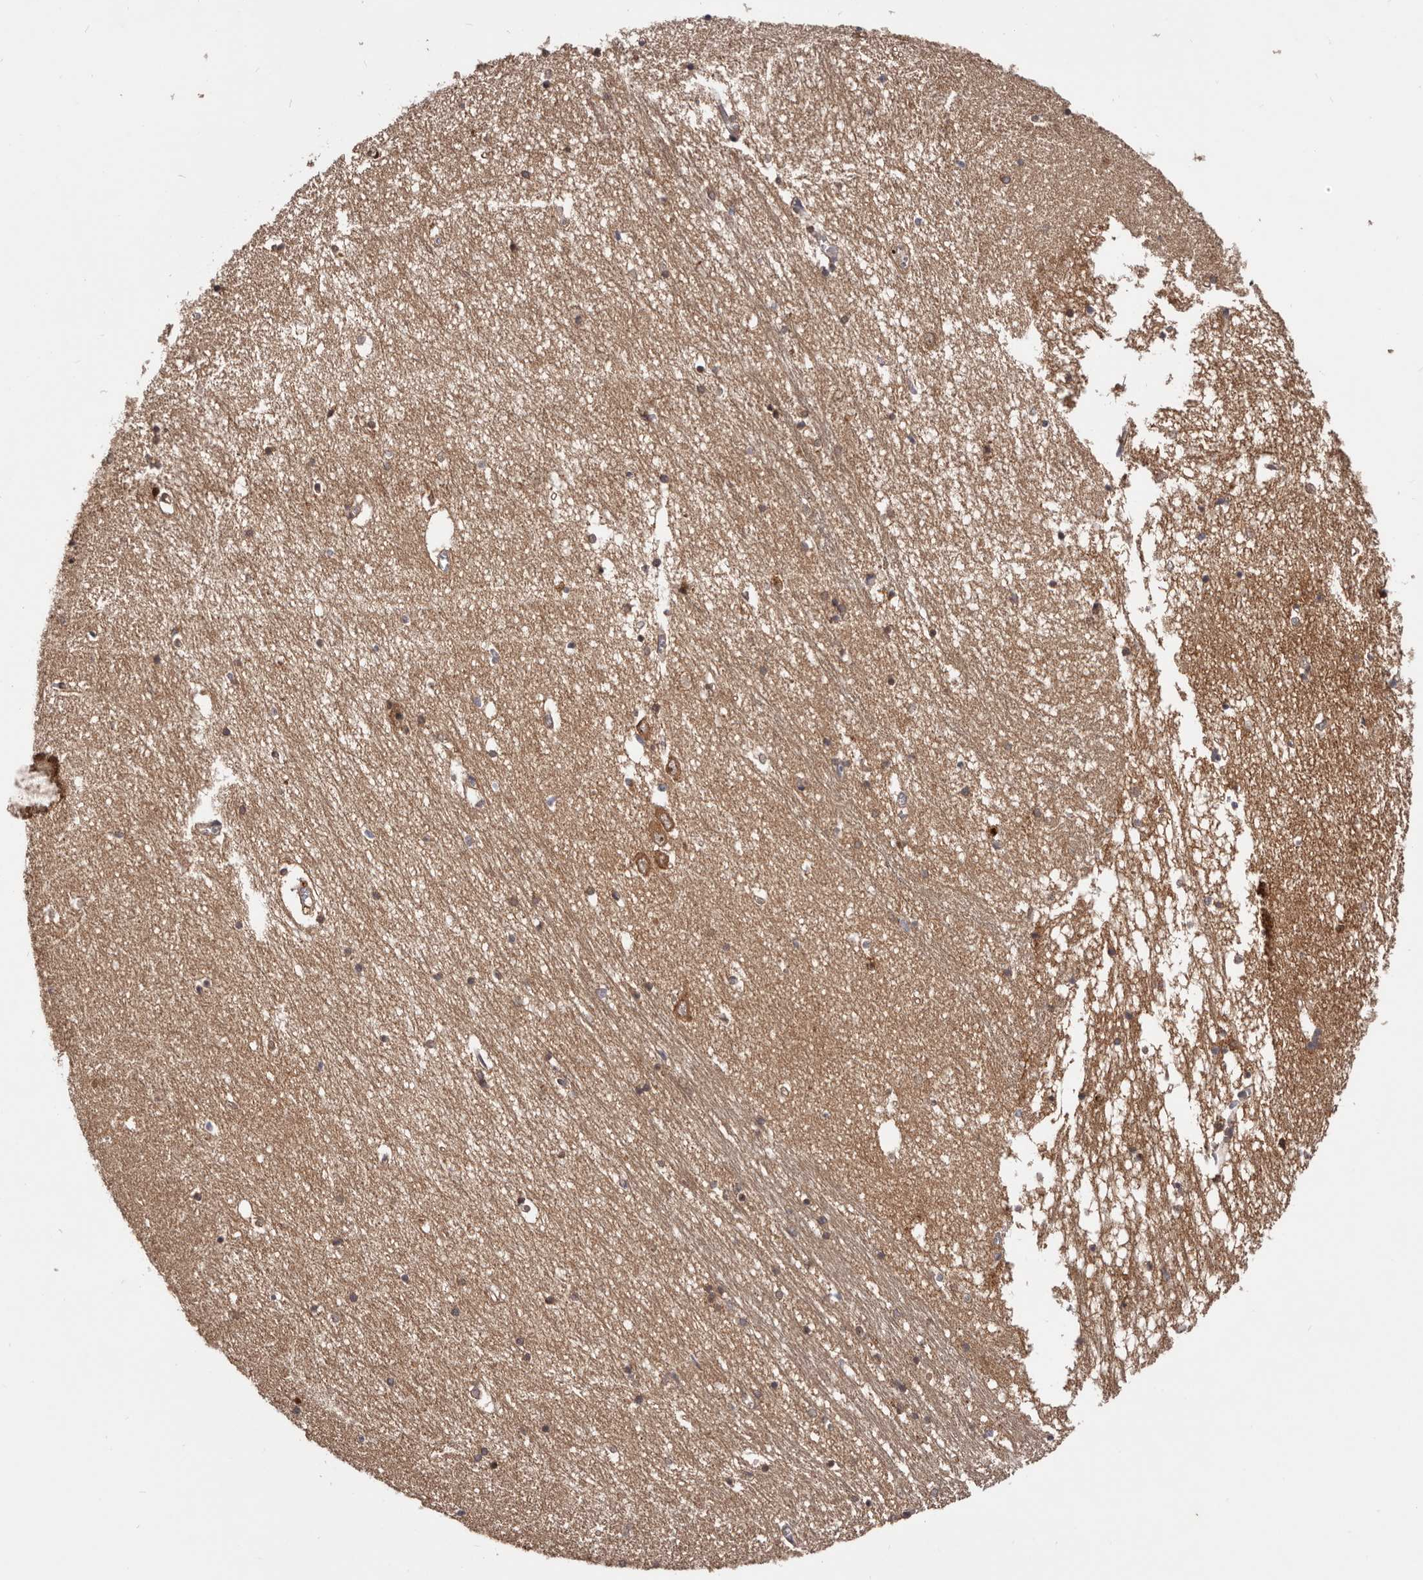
{"staining": {"intensity": "moderate", "quantity": "25%-75%", "location": "cytoplasmic/membranous"}, "tissue": "hippocampus", "cell_type": "Glial cells", "image_type": "normal", "snomed": [{"axis": "morphology", "description": "Normal tissue, NOS"}, {"axis": "topography", "description": "Hippocampus"}], "caption": "The image demonstrates a brown stain indicating the presence of a protein in the cytoplasmic/membranous of glial cells in hippocampus. Immunohistochemistry (ihc) stains the protein of interest in brown and the nuclei are stained blue.", "gene": "MDP1", "patient": {"sex": "male", "age": 70}}